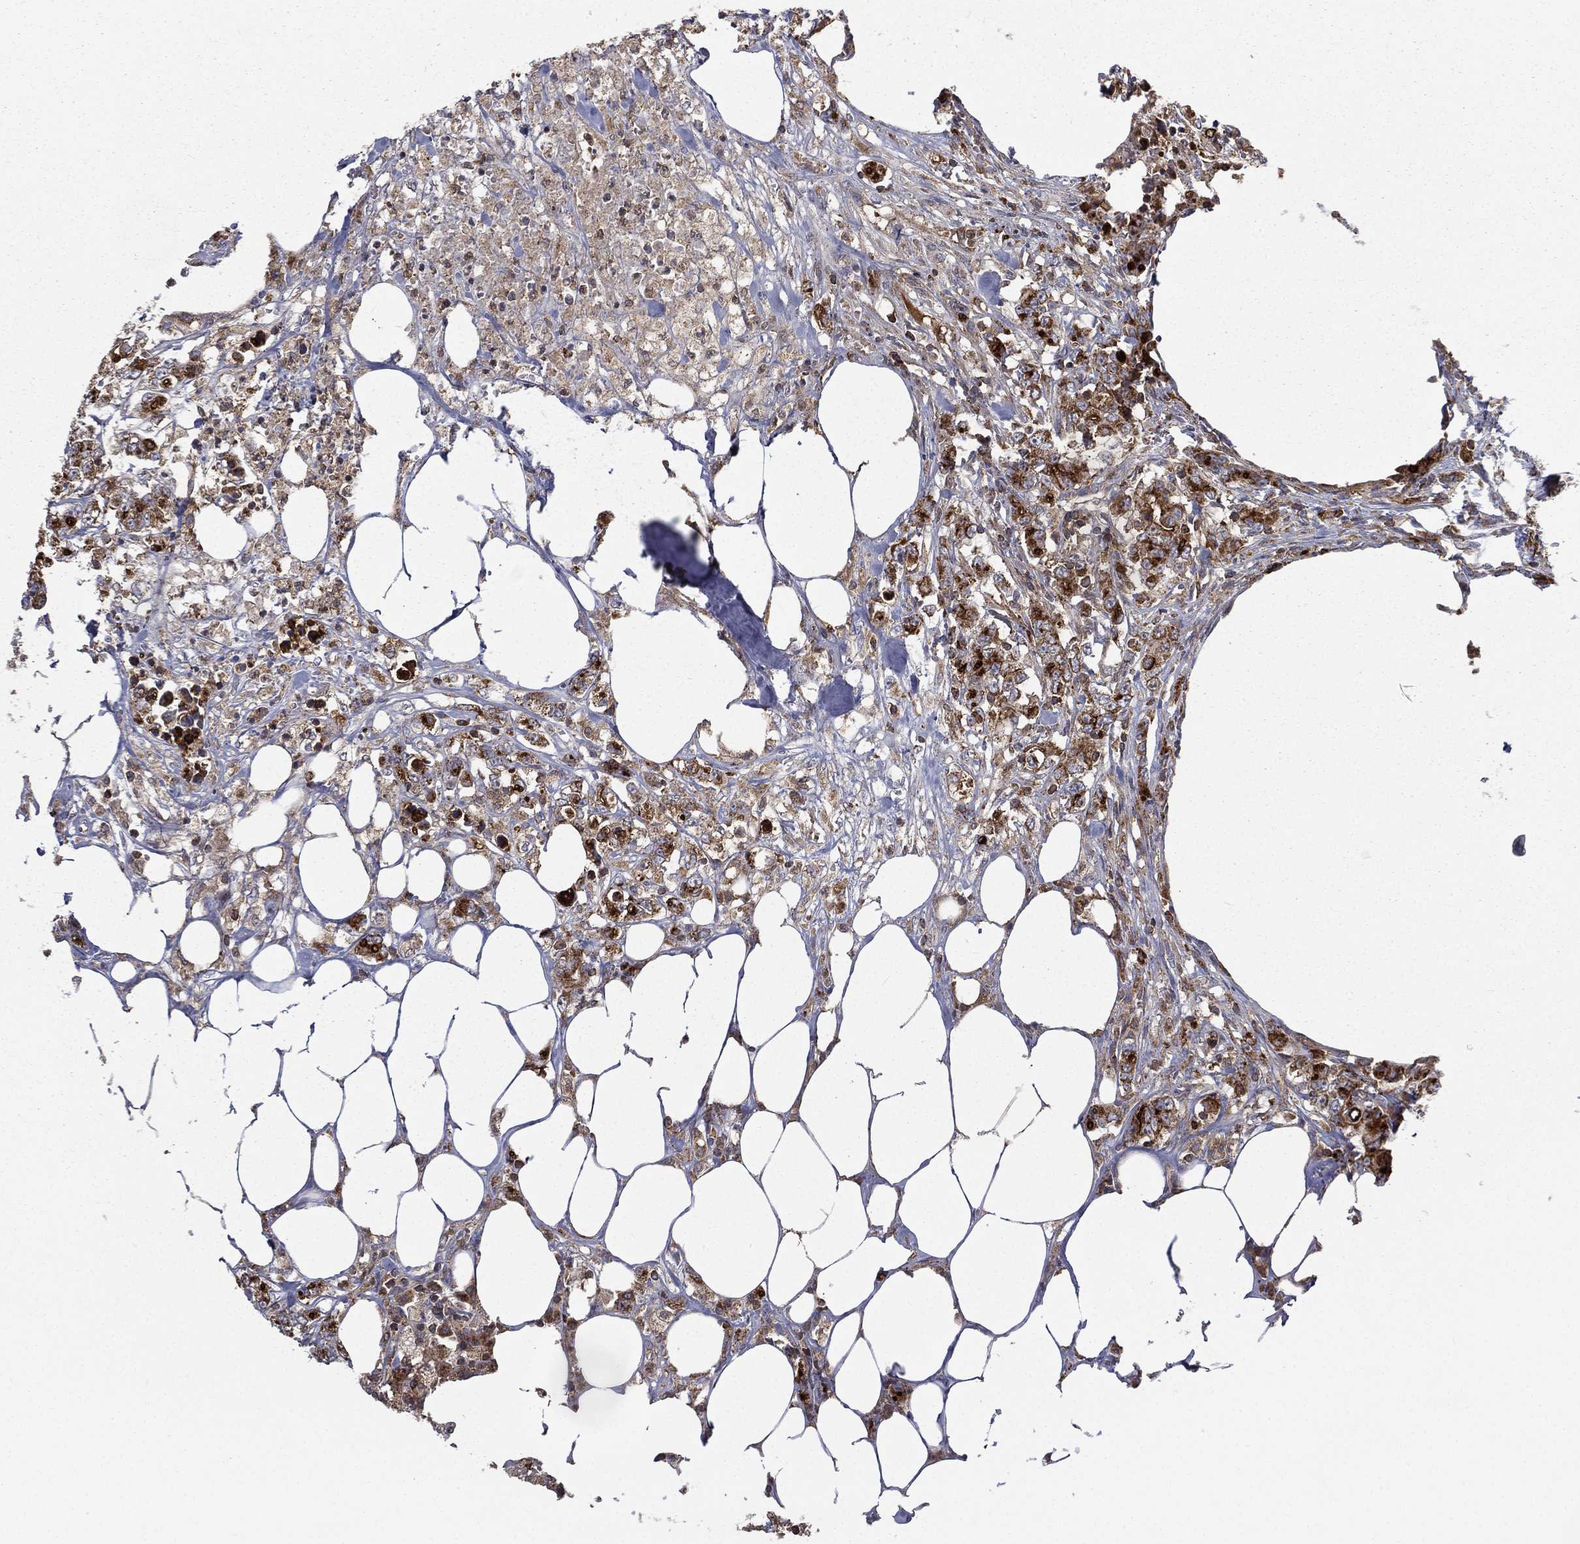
{"staining": {"intensity": "strong", "quantity": "25%-75%", "location": "cytoplasmic/membranous"}, "tissue": "colorectal cancer", "cell_type": "Tumor cells", "image_type": "cancer", "snomed": [{"axis": "morphology", "description": "Adenocarcinoma, NOS"}, {"axis": "topography", "description": "Colon"}], "caption": "Protein expression by IHC reveals strong cytoplasmic/membranous expression in about 25%-75% of tumor cells in colorectal cancer. The staining was performed using DAB (3,3'-diaminobenzidine), with brown indicating positive protein expression. Nuclei are stained blue with hematoxylin.", "gene": "RIN3", "patient": {"sex": "female", "age": 48}}